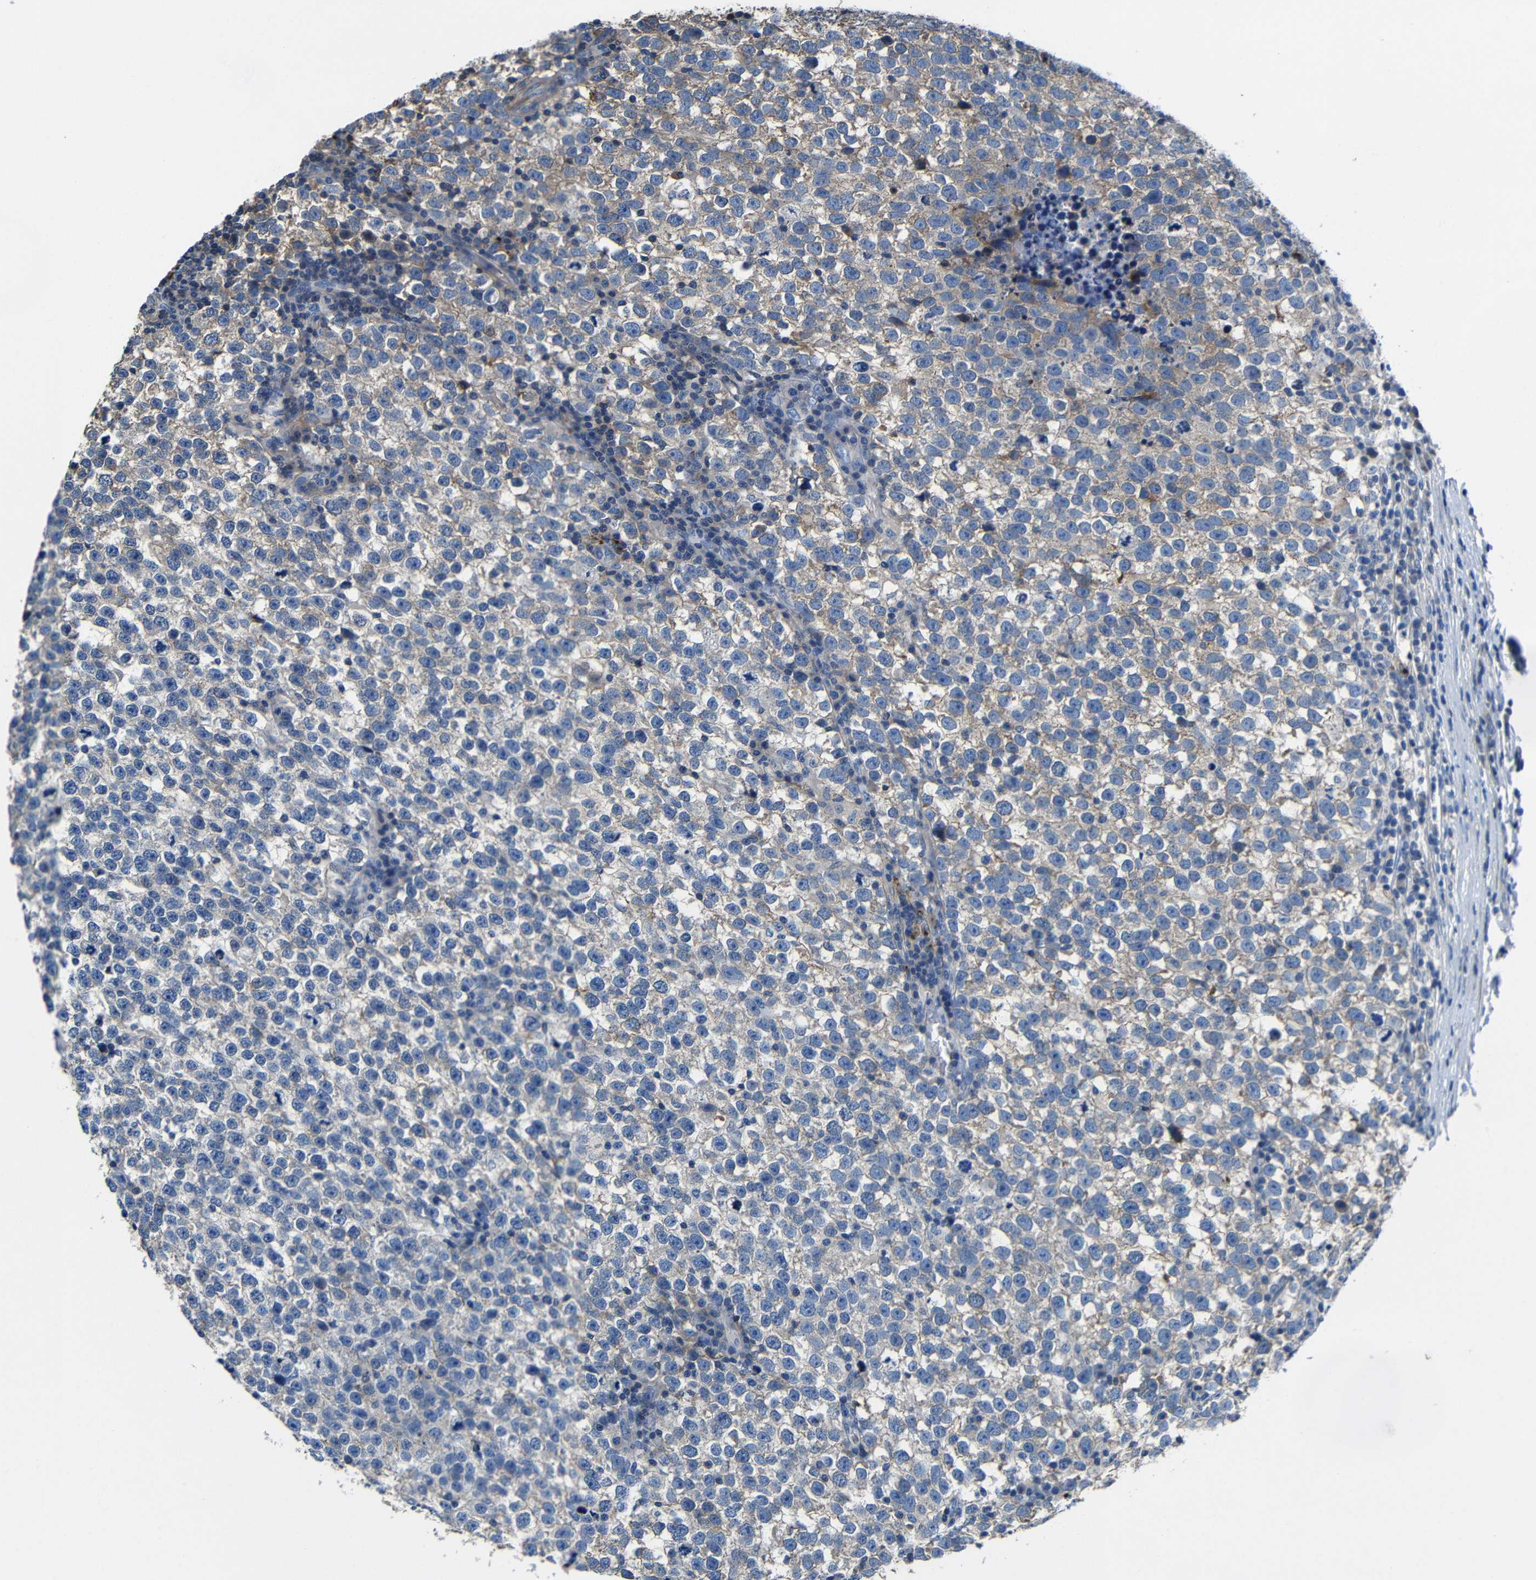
{"staining": {"intensity": "moderate", "quantity": "25%-75%", "location": "cytoplasmic/membranous"}, "tissue": "testis cancer", "cell_type": "Tumor cells", "image_type": "cancer", "snomed": [{"axis": "morphology", "description": "Normal tissue, NOS"}, {"axis": "morphology", "description": "Seminoma, NOS"}, {"axis": "topography", "description": "Testis"}], "caption": "A medium amount of moderate cytoplasmic/membranous staining is appreciated in approximately 25%-75% of tumor cells in seminoma (testis) tissue.", "gene": "GDI1", "patient": {"sex": "male", "age": 43}}